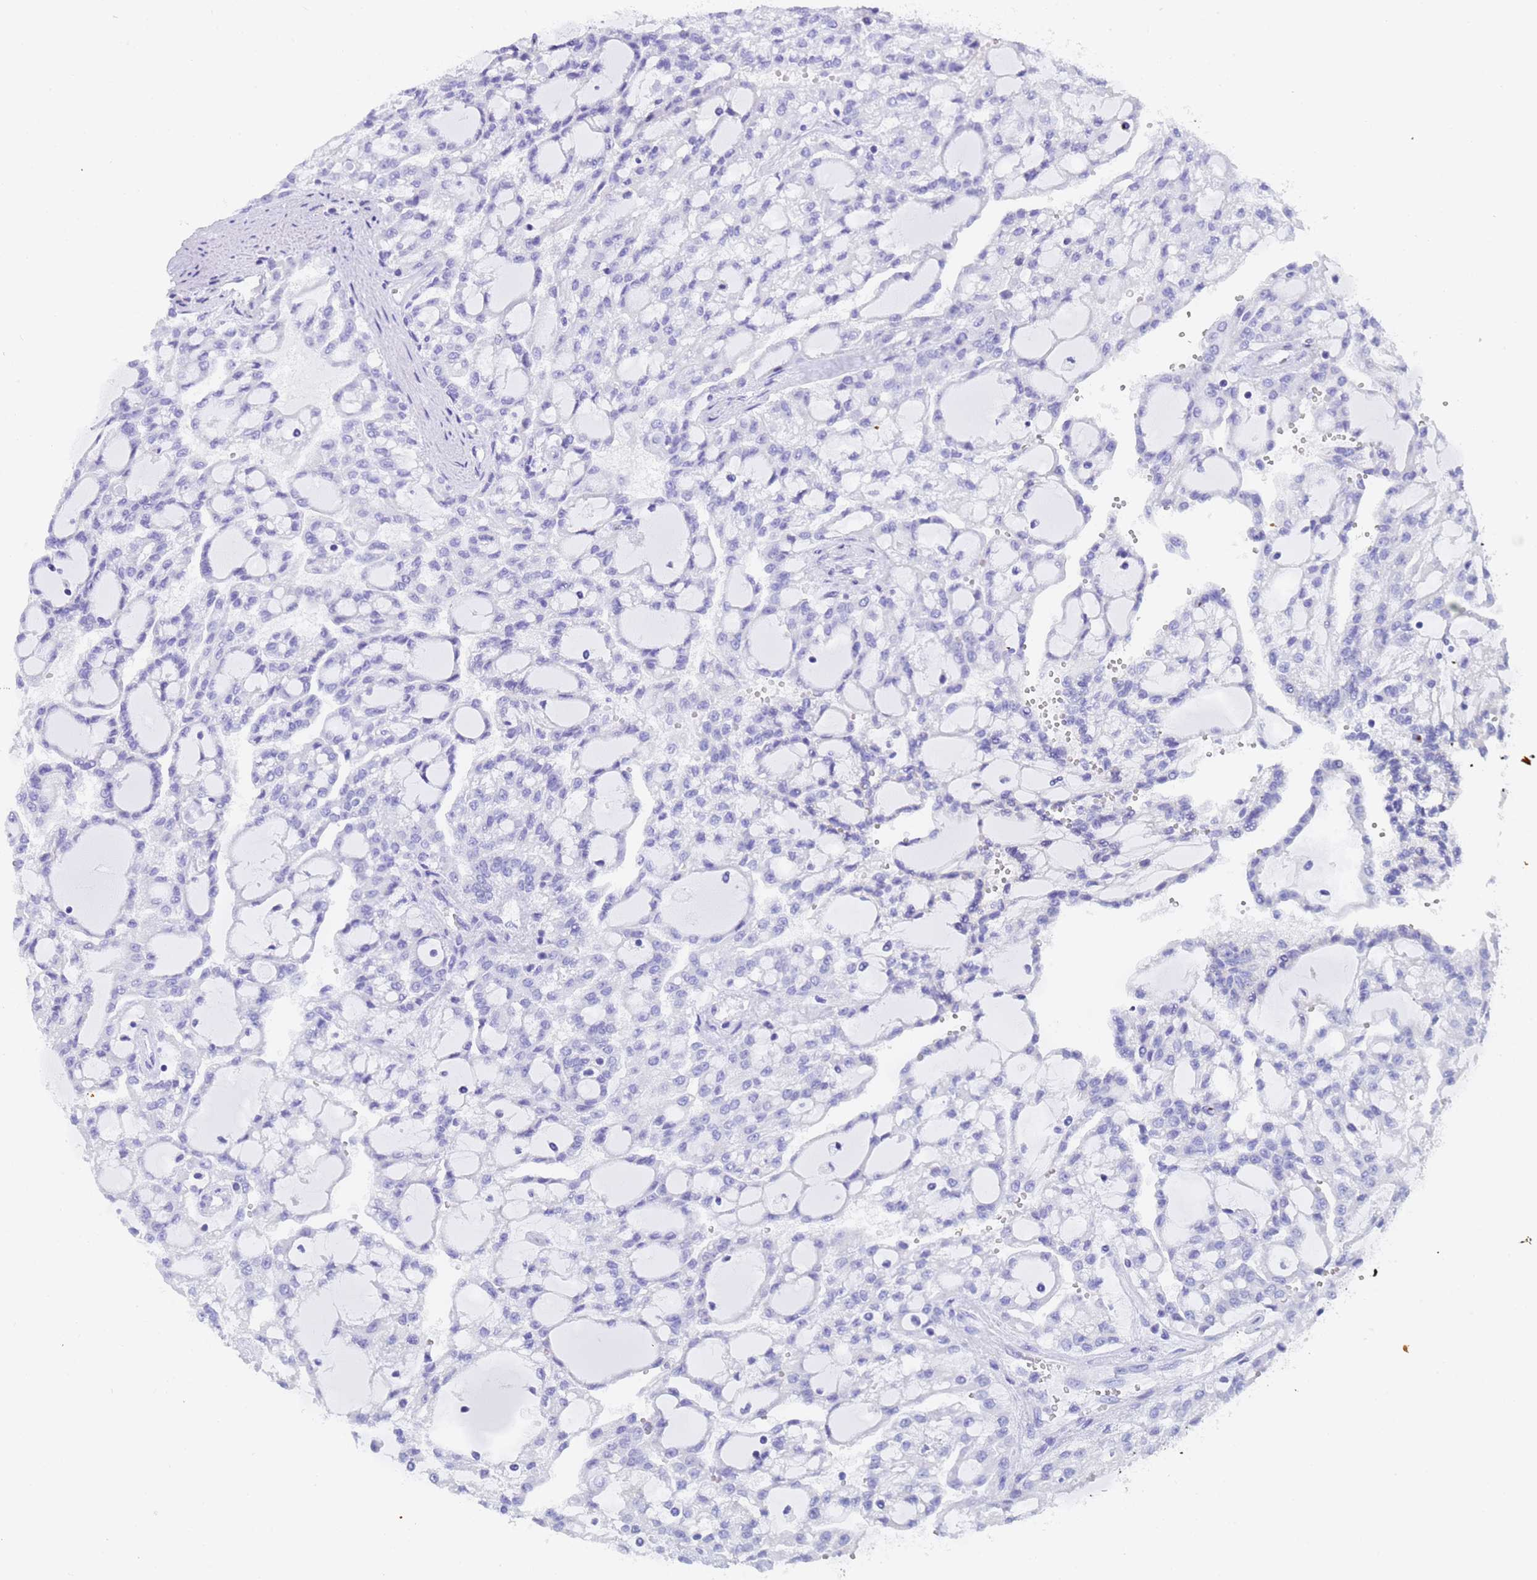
{"staining": {"intensity": "negative", "quantity": "none", "location": "none"}, "tissue": "renal cancer", "cell_type": "Tumor cells", "image_type": "cancer", "snomed": [{"axis": "morphology", "description": "Adenocarcinoma, NOS"}, {"axis": "topography", "description": "Kidney"}], "caption": "The photomicrograph demonstrates no significant expression in tumor cells of renal cancer (adenocarcinoma).", "gene": "STATH", "patient": {"sex": "male", "age": 63}}